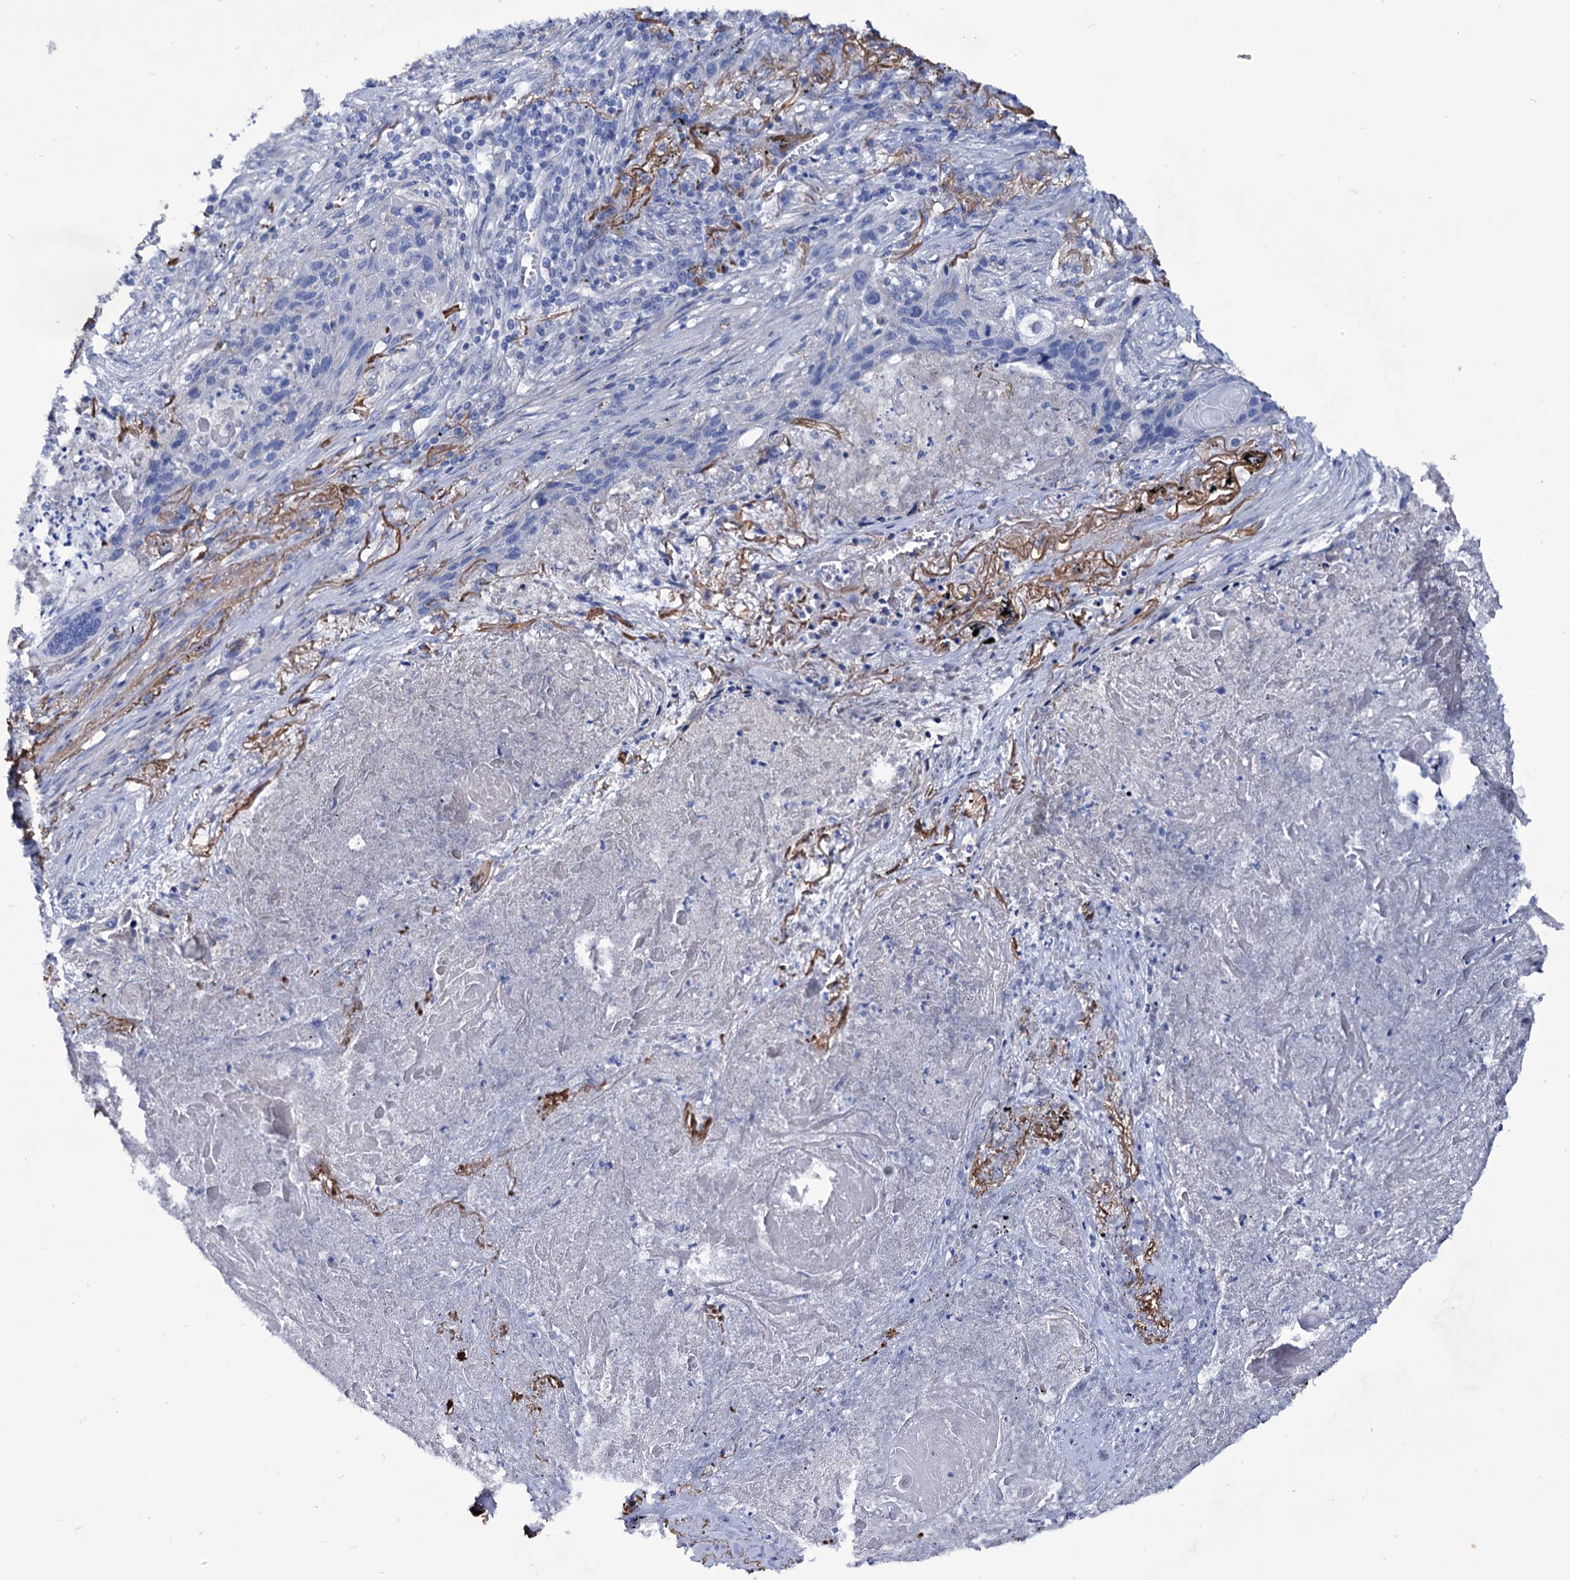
{"staining": {"intensity": "negative", "quantity": "none", "location": "none"}, "tissue": "lung cancer", "cell_type": "Tumor cells", "image_type": "cancer", "snomed": [{"axis": "morphology", "description": "Squamous cell carcinoma, NOS"}, {"axis": "topography", "description": "Lung"}], "caption": "This is an immunohistochemistry (IHC) micrograph of human lung cancer (squamous cell carcinoma). There is no positivity in tumor cells.", "gene": "AXL", "patient": {"sex": "female", "age": 63}}